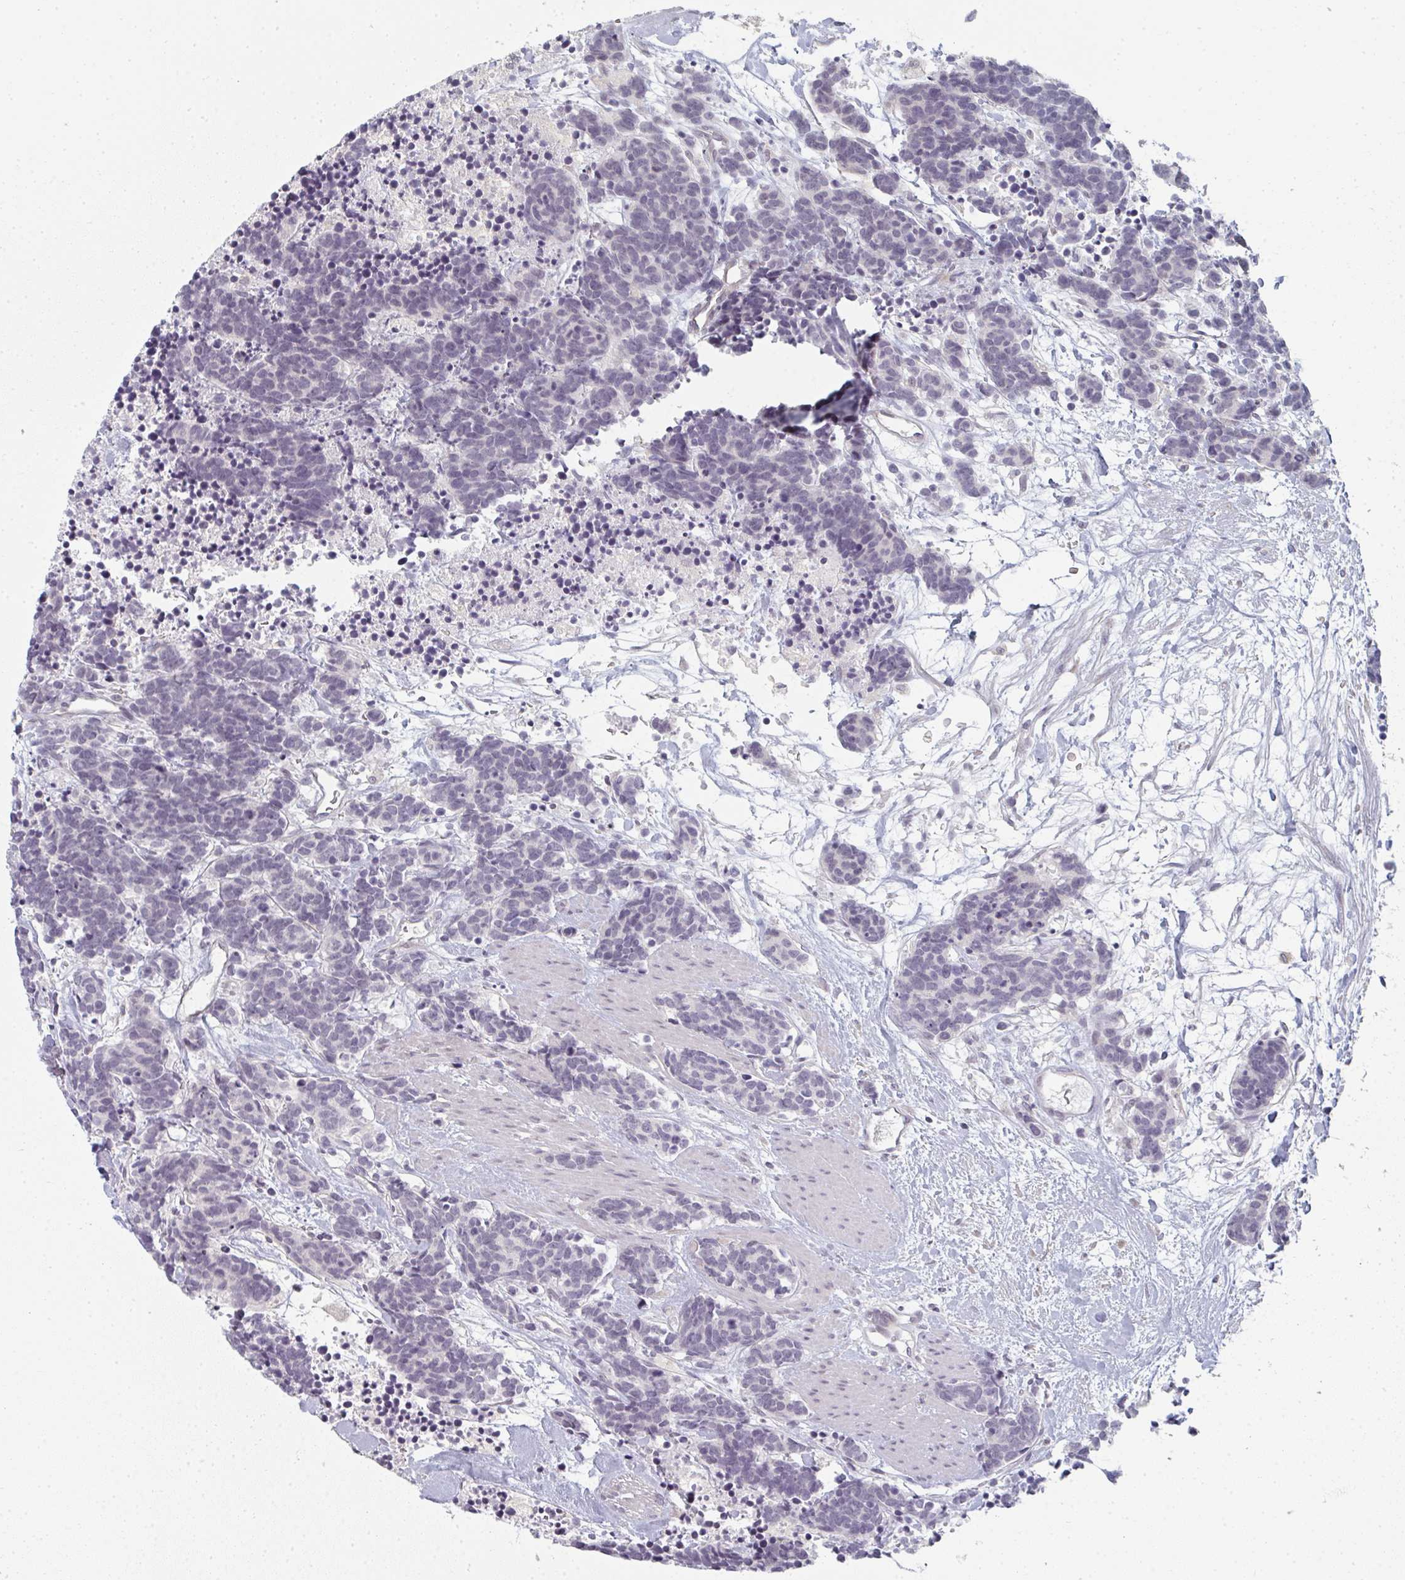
{"staining": {"intensity": "negative", "quantity": "none", "location": "none"}, "tissue": "carcinoid", "cell_type": "Tumor cells", "image_type": "cancer", "snomed": [{"axis": "morphology", "description": "Carcinoma, NOS"}, {"axis": "morphology", "description": "Carcinoid, malignant, NOS"}, {"axis": "topography", "description": "Prostate"}], "caption": "Immunohistochemistry of human carcinoid (malignant) demonstrates no staining in tumor cells.", "gene": "RBBP6", "patient": {"sex": "male", "age": 57}}